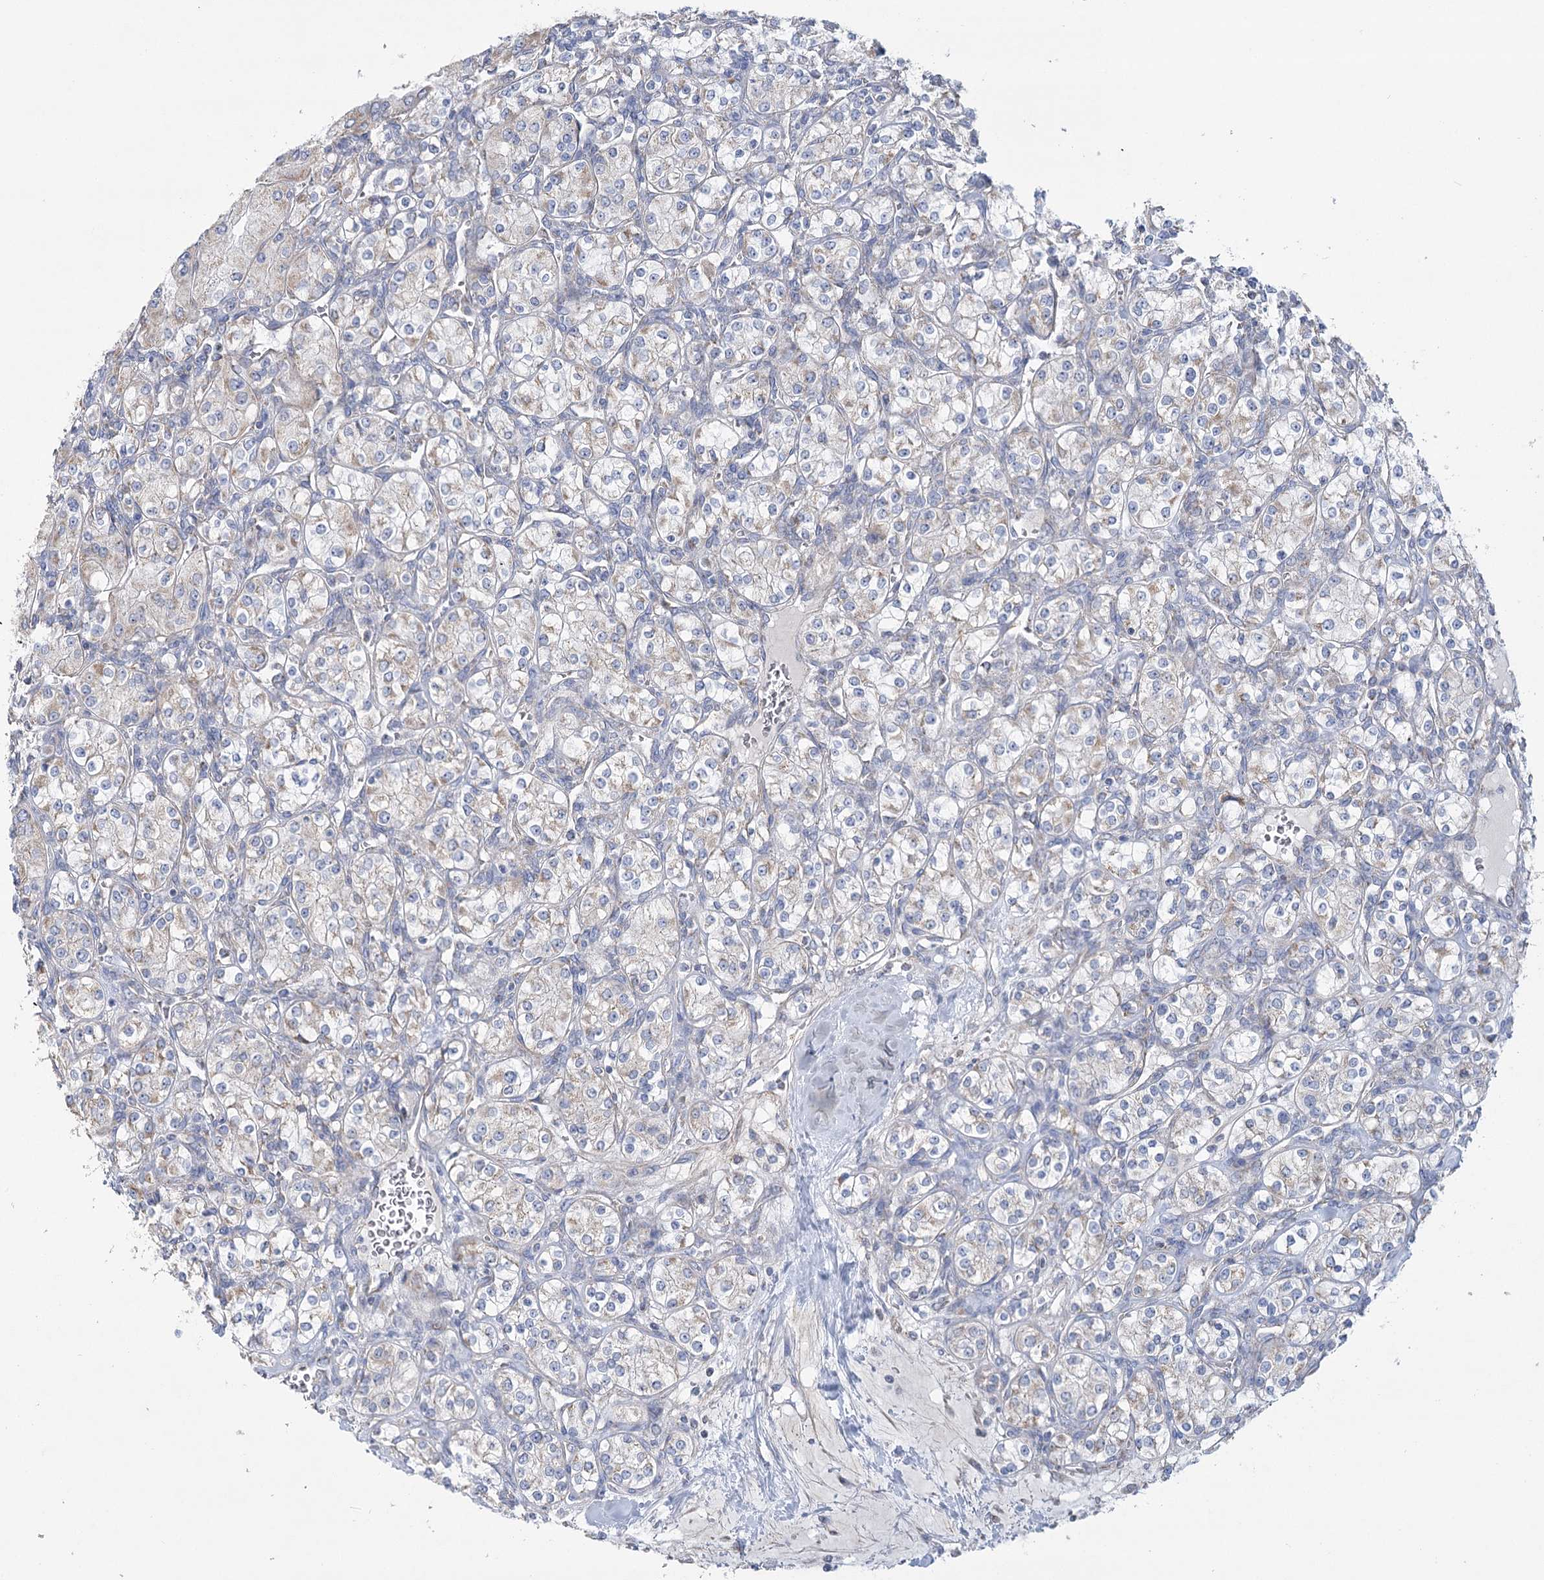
{"staining": {"intensity": "negative", "quantity": "none", "location": "none"}, "tissue": "renal cancer", "cell_type": "Tumor cells", "image_type": "cancer", "snomed": [{"axis": "morphology", "description": "Adenocarcinoma, NOS"}, {"axis": "topography", "description": "Kidney"}], "caption": "Tumor cells show no significant protein expression in renal adenocarcinoma. Brightfield microscopy of IHC stained with DAB (brown) and hematoxylin (blue), captured at high magnification.", "gene": "SNX7", "patient": {"sex": "male", "age": 77}}